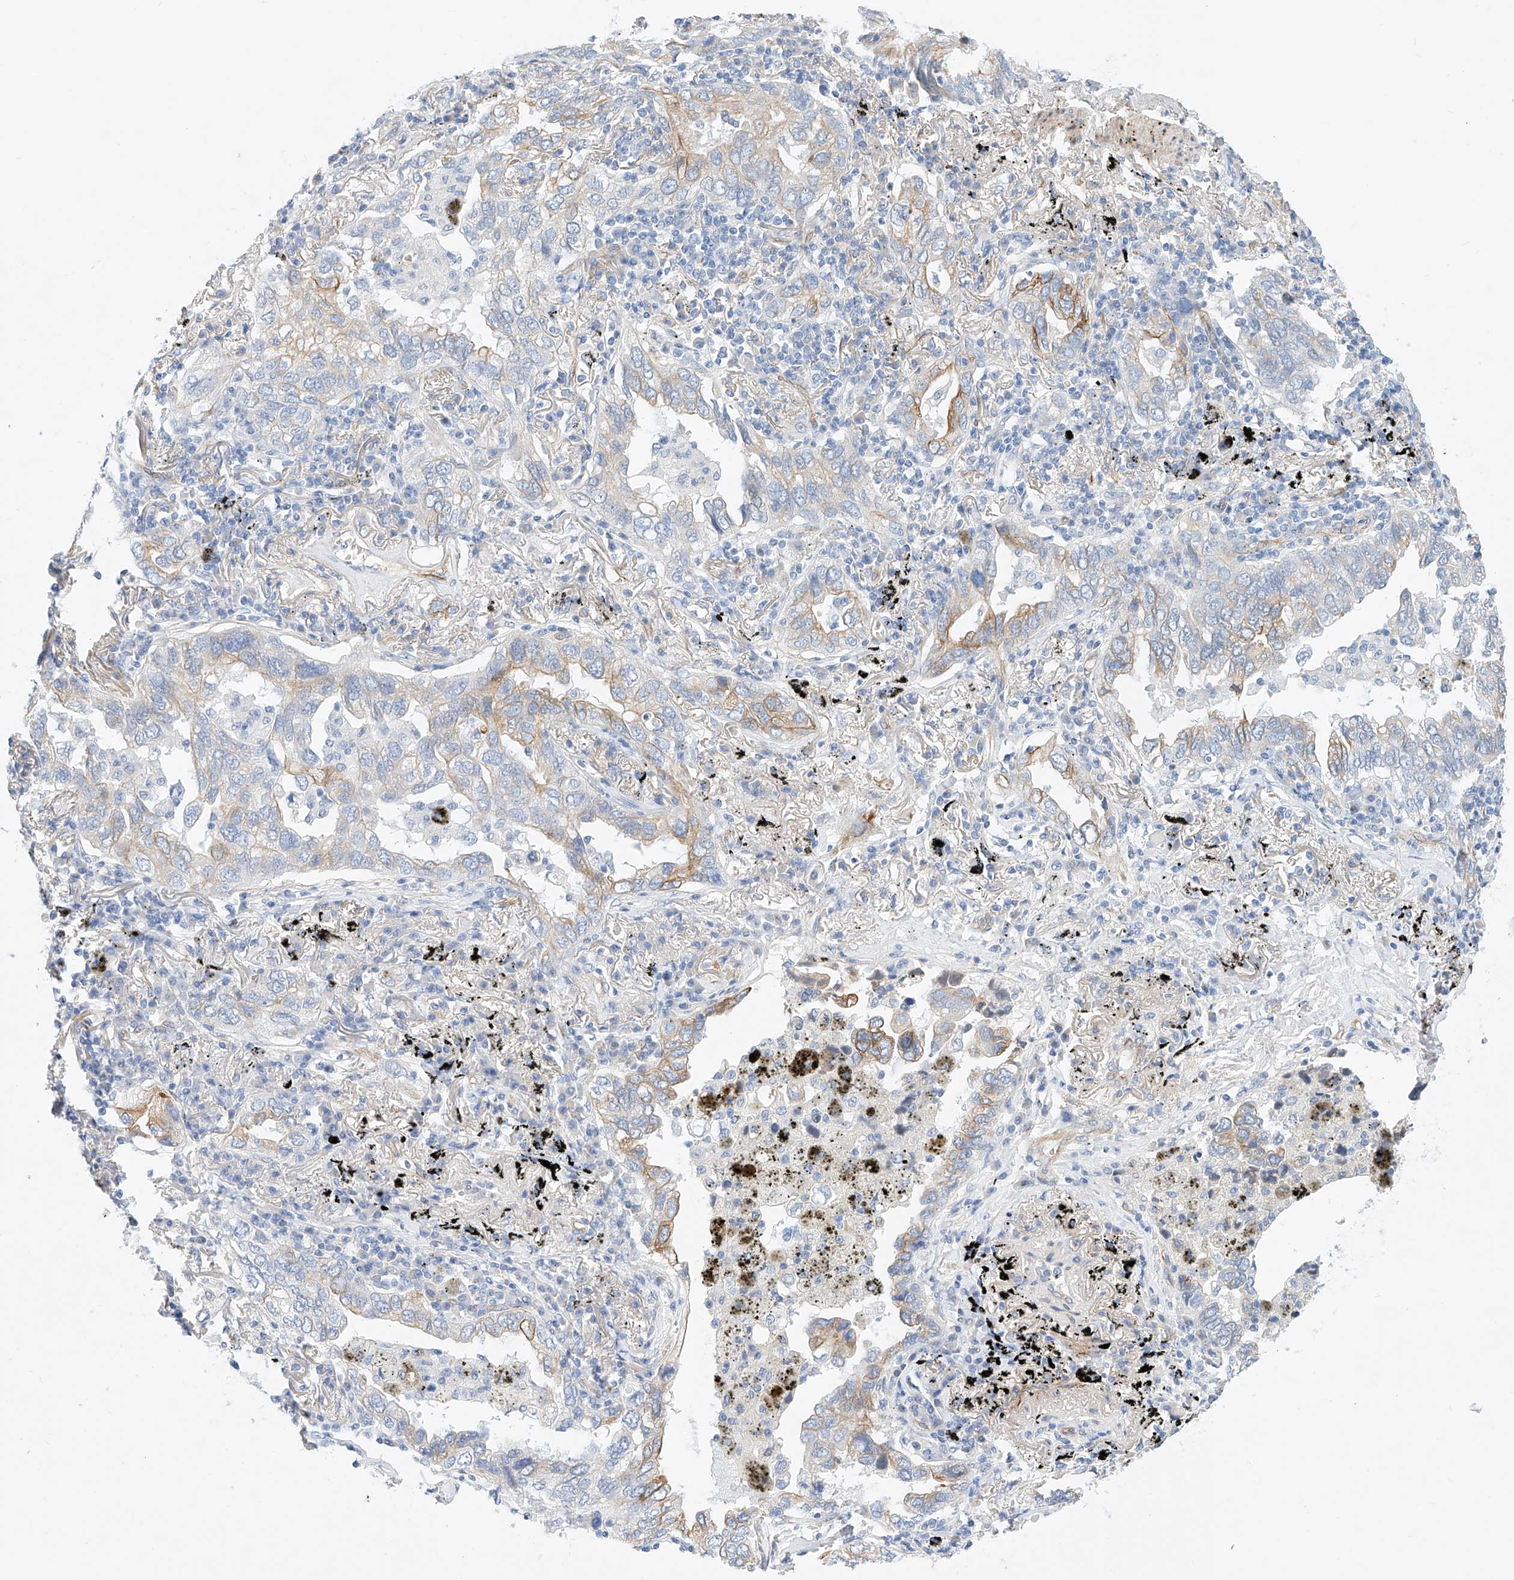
{"staining": {"intensity": "weak", "quantity": "25%-75%", "location": "cytoplasmic/membranous"}, "tissue": "lung cancer", "cell_type": "Tumor cells", "image_type": "cancer", "snomed": [{"axis": "morphology", "description": "Adenocarcinoma, NOS"}, {"axis": "topography", "description": "Lung"}], "caption": "Weak cytoplasmic/membranous protein staining is present in about 25%-75% of tumor cells in lung cancer.", "gene": "SBSPON", "patient": {"sex": "male", "age": 65}}